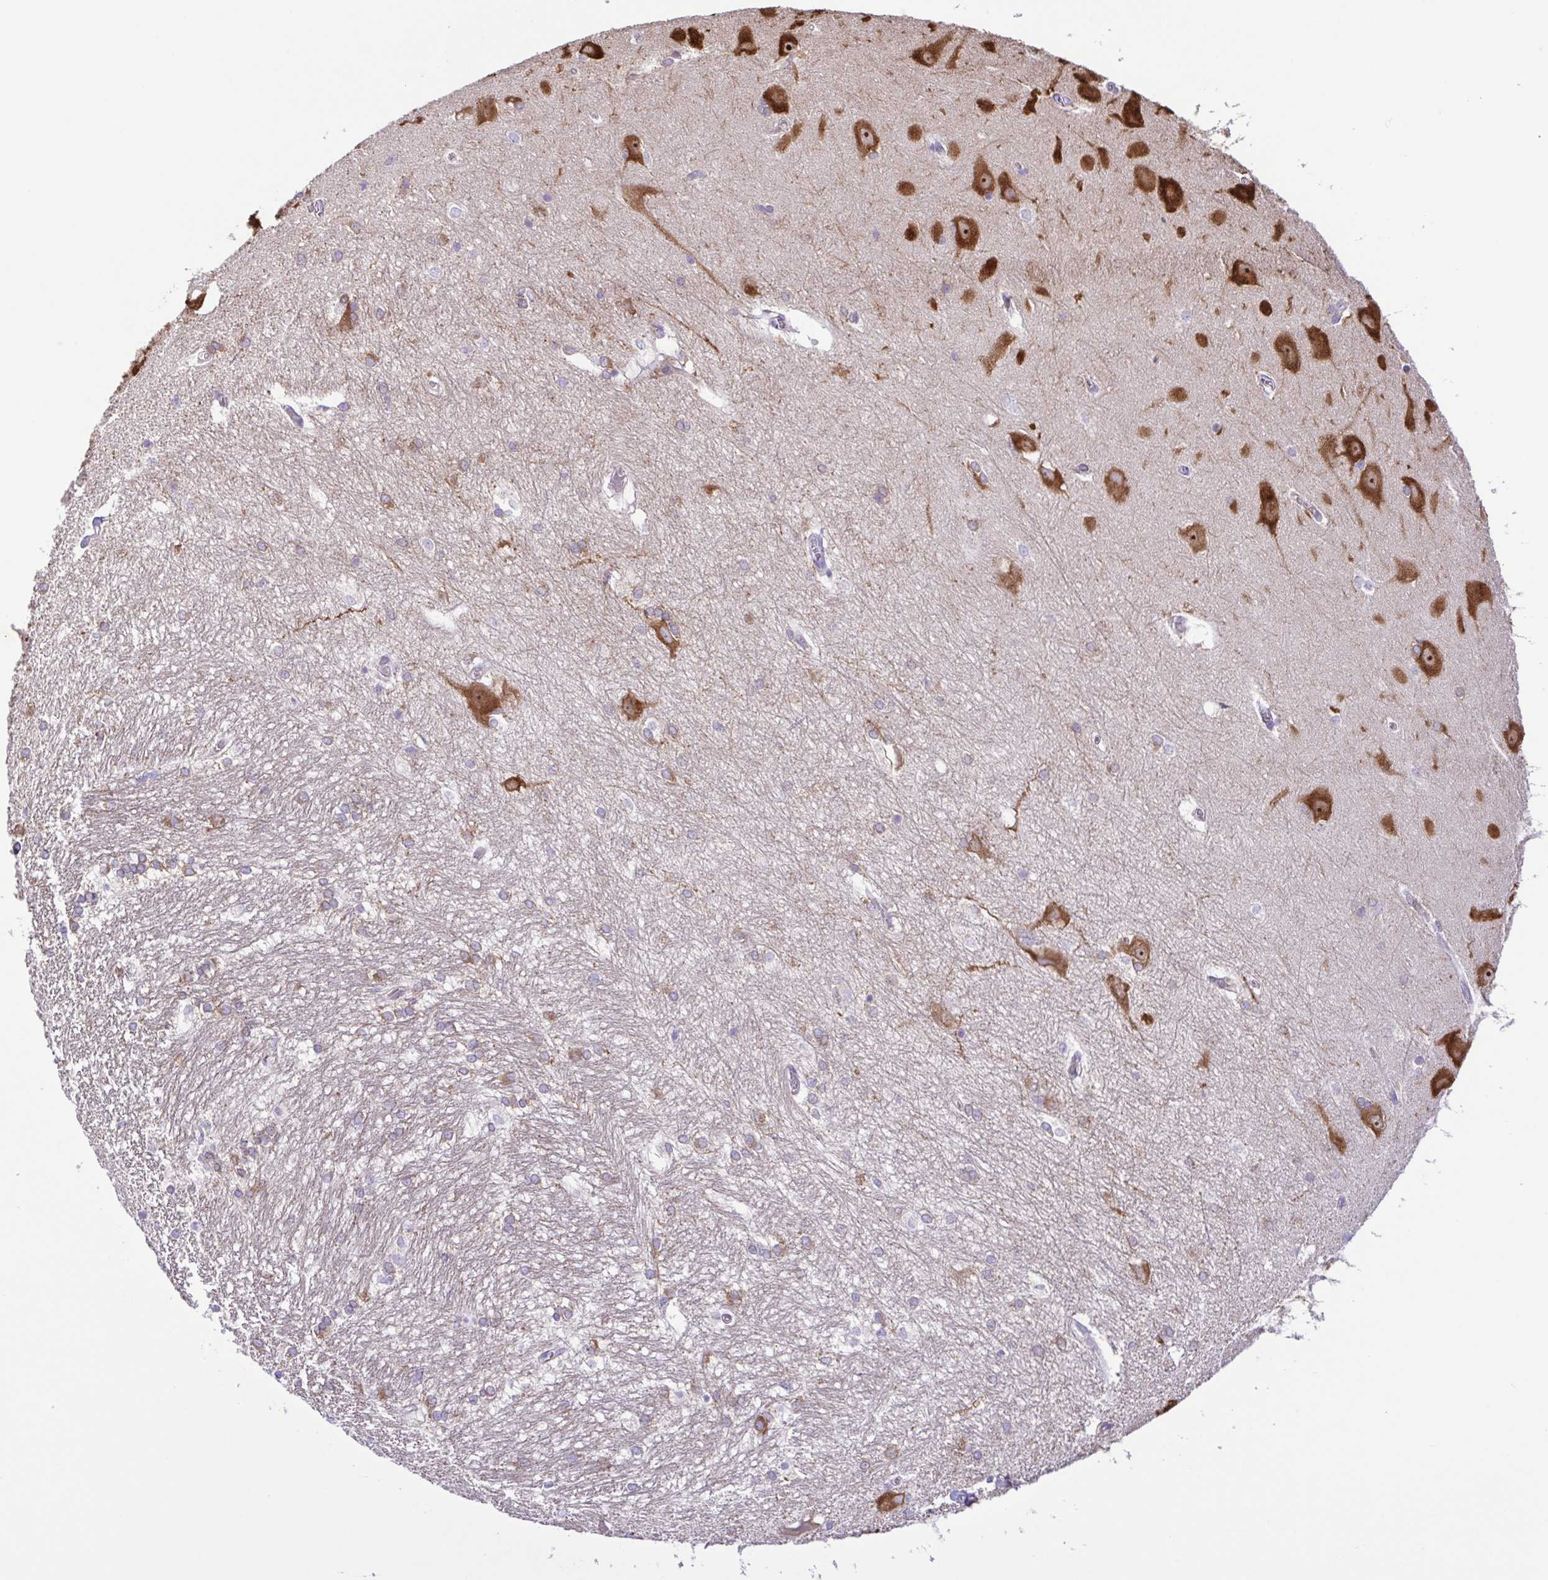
{"staining": {"intensity": "moderate", "quantity": "<25%", "location": "cytoplasmic/membranous"}, "tissue": "hippocampus", "cell_type": "Glial cells", "image_type": "normal", "snomed": [{"axis": "morphology", "description": "Normal tissue, NOS"}, {"axis": "topography", "description": "Cerebral cortex"}, {"axis": "topography", "description": "Hippocampus"}], "caption": "The photomicrograph reveals staining of normal hippocampus, revealing moderate cytoplasmic/membranous protein expression (brown color) within glial cells.", "gene": "FLT1", "patient": {"sex": "female", "age": 19}}